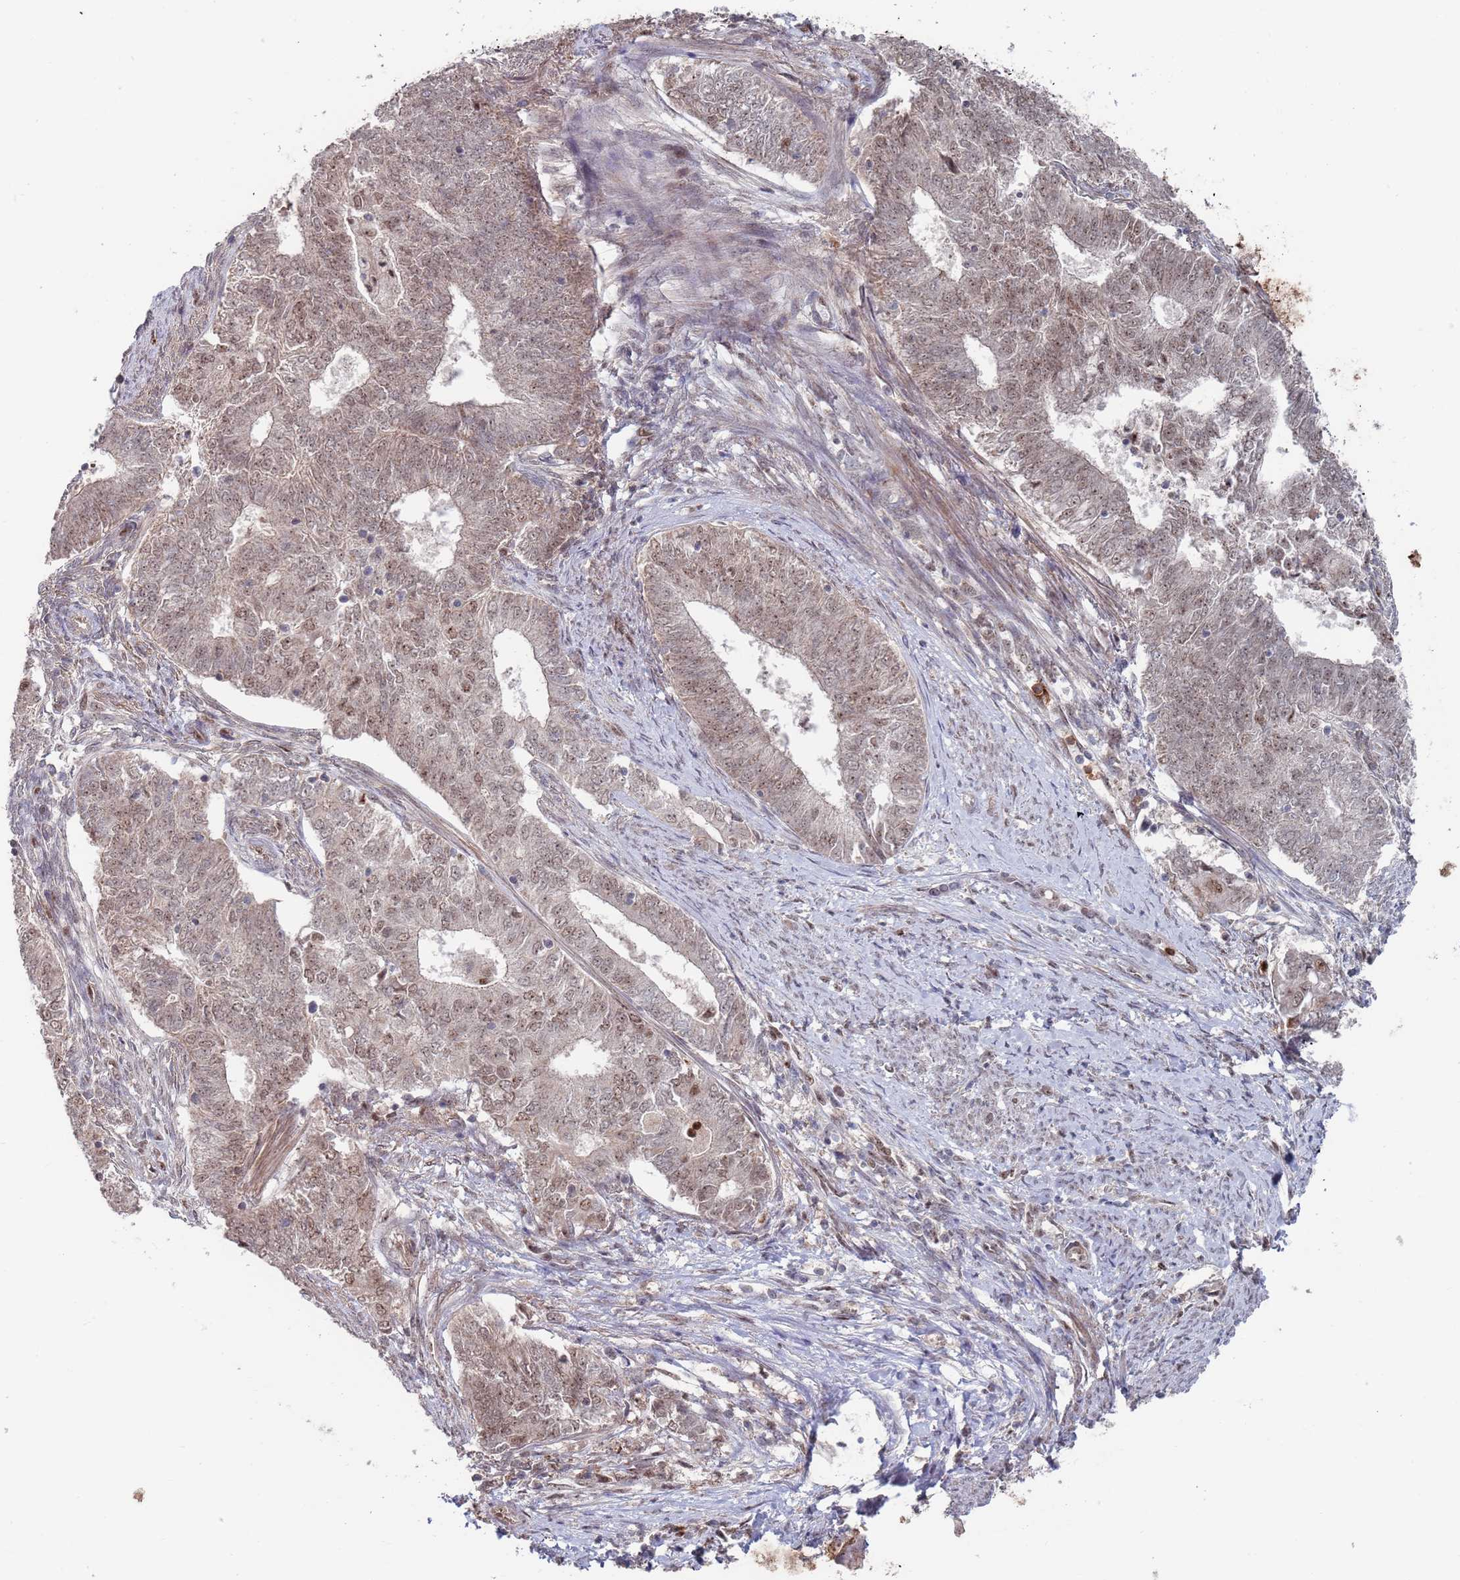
{"staining": {"intensity": "weak", "quantity": "<25%", "location": "nuclear"}, "tissue": "endometrial cancer", "cell_type": "Tumor cells", "image_type": "cancer", "snomed": [{"axis": "morphology", "description": "Adenocarcinoma, NOS"}, {"axis": "topography", "description": "Endometrium"}], "caption": "Tumor cells are negative for protein expression in human endometrial cancer. Nuclei are stained in blue.", "gene": "RPP25", "patient": {"sex": "female", "age": 62}}